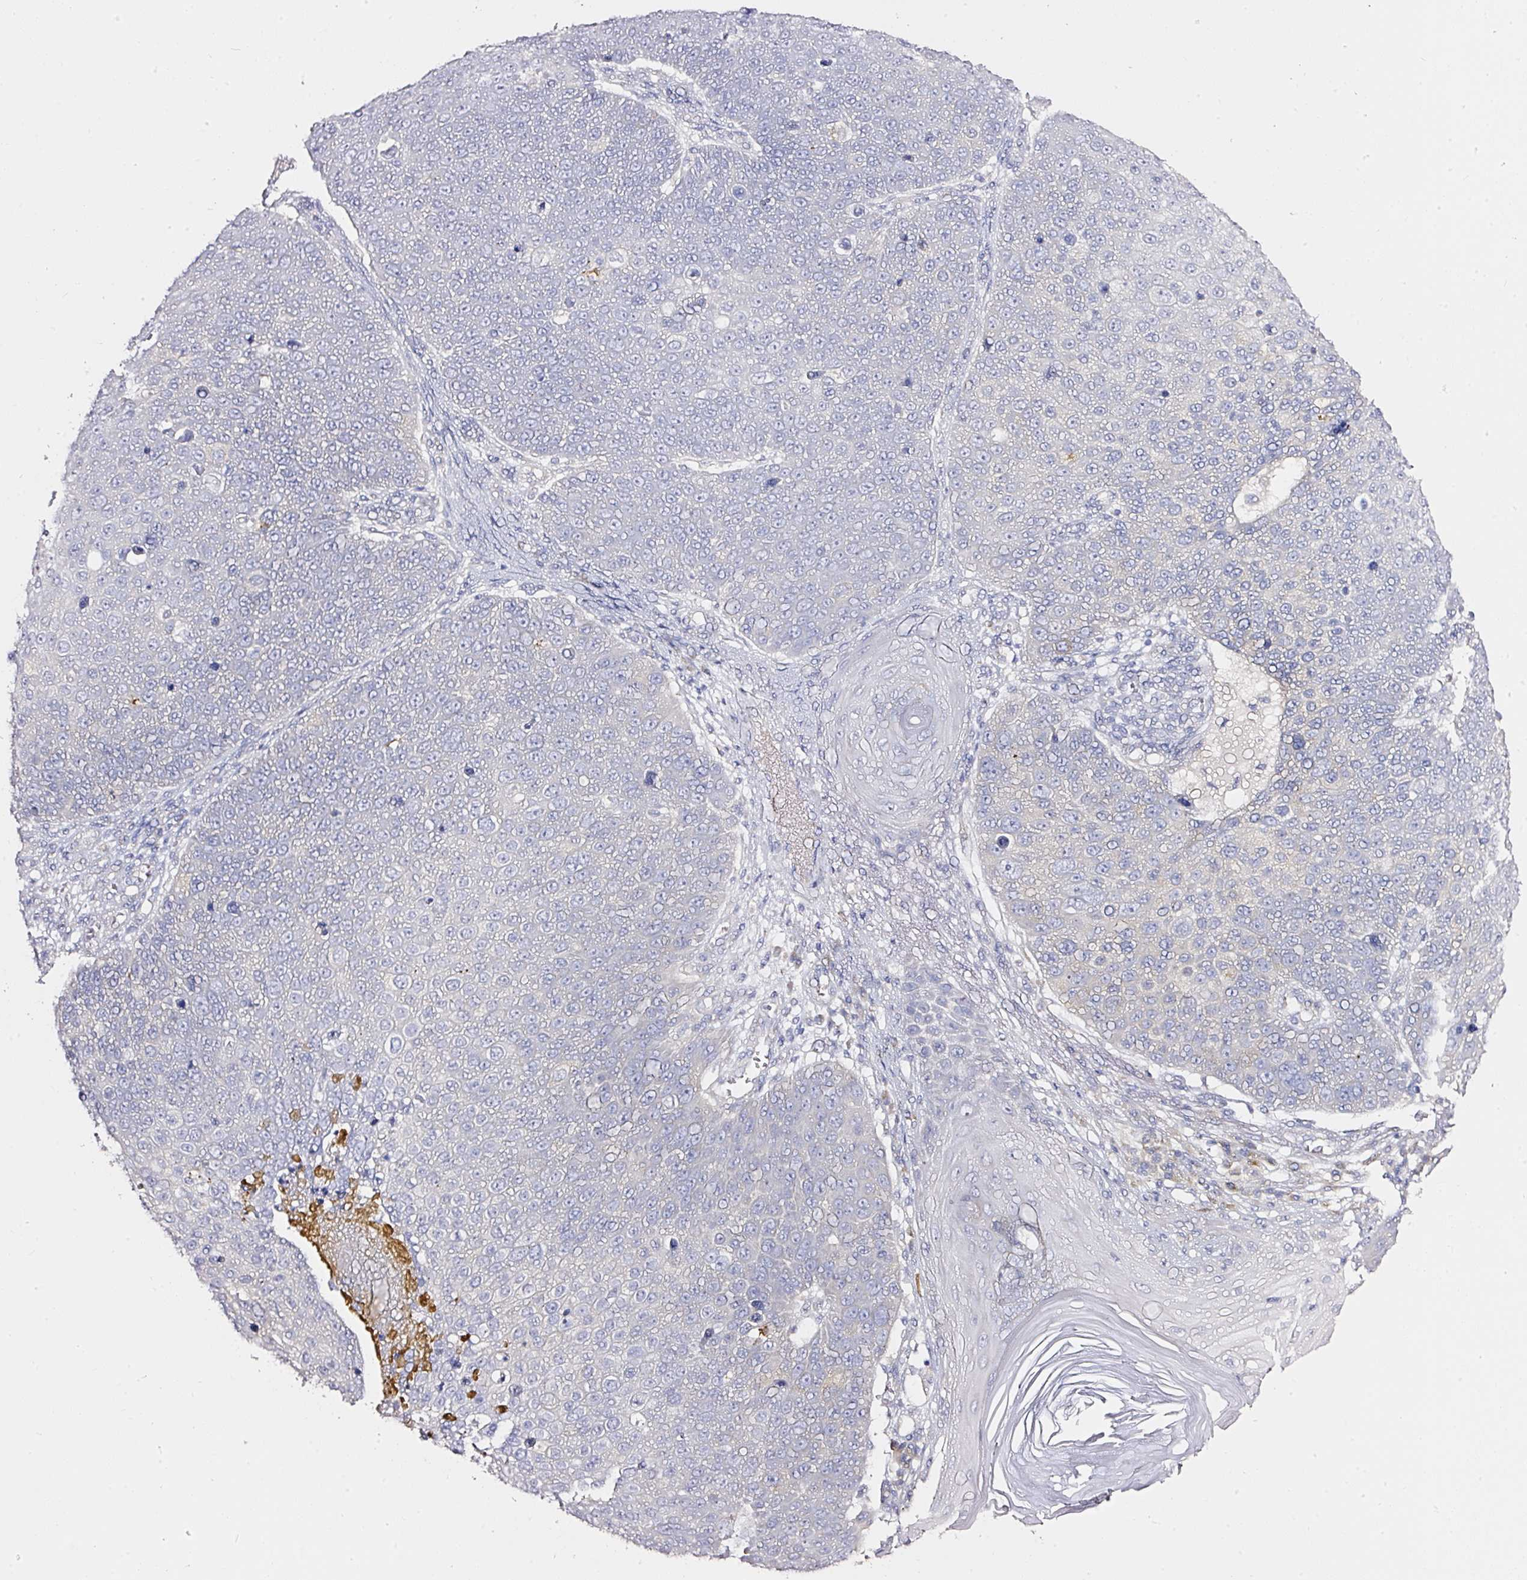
{"staining": {"intensity": "negative", "quantity": "none", "location": "none"}, "tissue": "skin cancer", "cell_type": "Tumor cells", "image_type": "cancer", "snomed": [{"axis": "morphology", "description": "Squamous cell carcinoma, NOS"}, {"axis": "topography", "description": "Skin"}], "caption": "This is a photomicrograph of IHC staining of skin cancer (squamous cell carcinoma), which shows no expression in tumor cells. The staining was performed using DAB to visualize the protein expression in brown, while the nuclei were stained in blue with hematoxylin (Magnification: 20x).", "gene": "PDXDC1", "patient": {"sex": "male", "age": 71}}